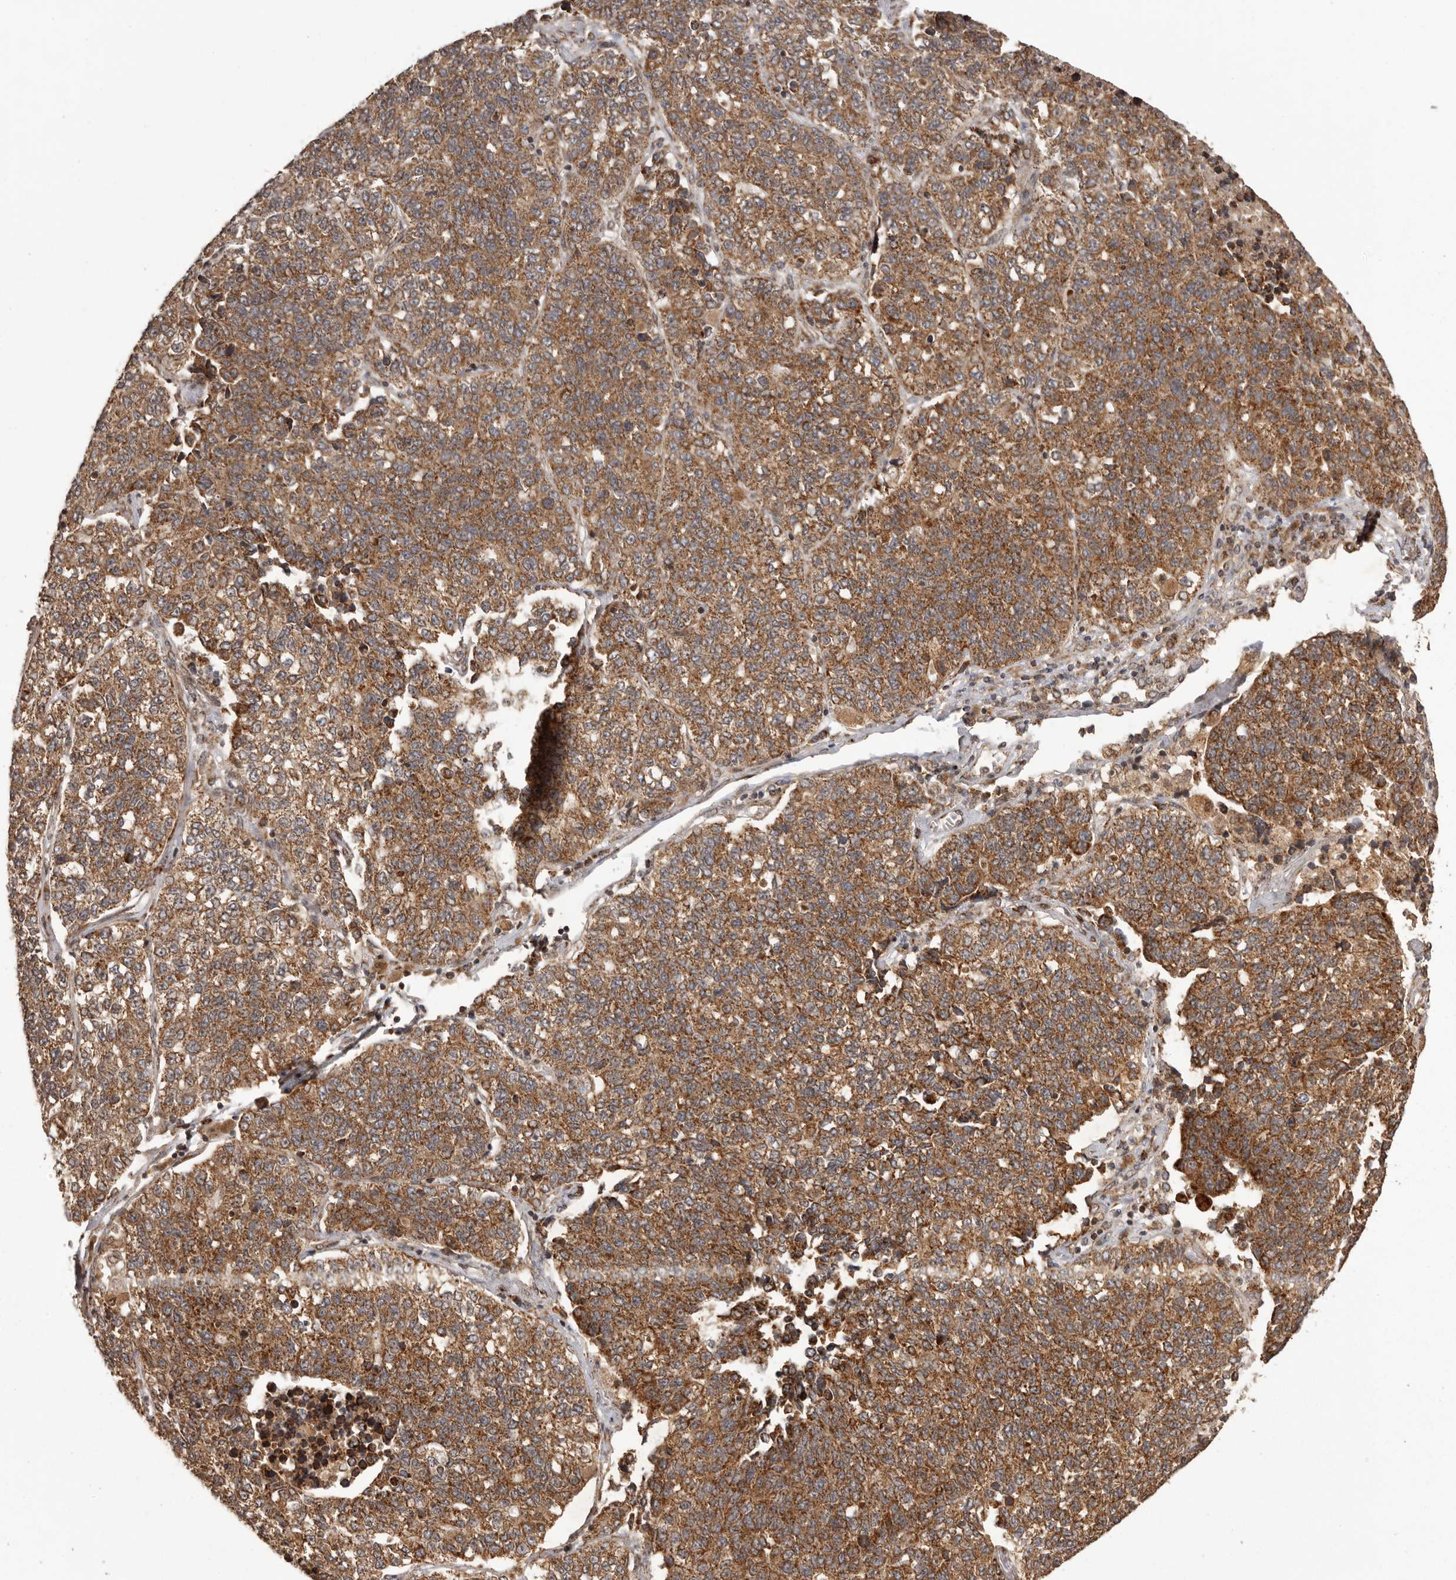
{"staining": {"intensity": "moderate", "quantity": ">75%", "location": "cytoplasmic/membranous"}, "tissue": "lung cancer", "cell_type": "Tumor cells", "image_type": "cancer", "snomed": [{"axis": "morphology", "description": "Adenocarcinoma, NOS"}, {"axis": "topography", "description": "Lung"}], "caption": "Immunohistochemical staining of lung adenocarcinoma reveals moderate cytoplasmic/membranous protein staining in about >75% of tumor cells.", "gene": "CHRM2", "patient": {"sex": "male", "age": 49}}